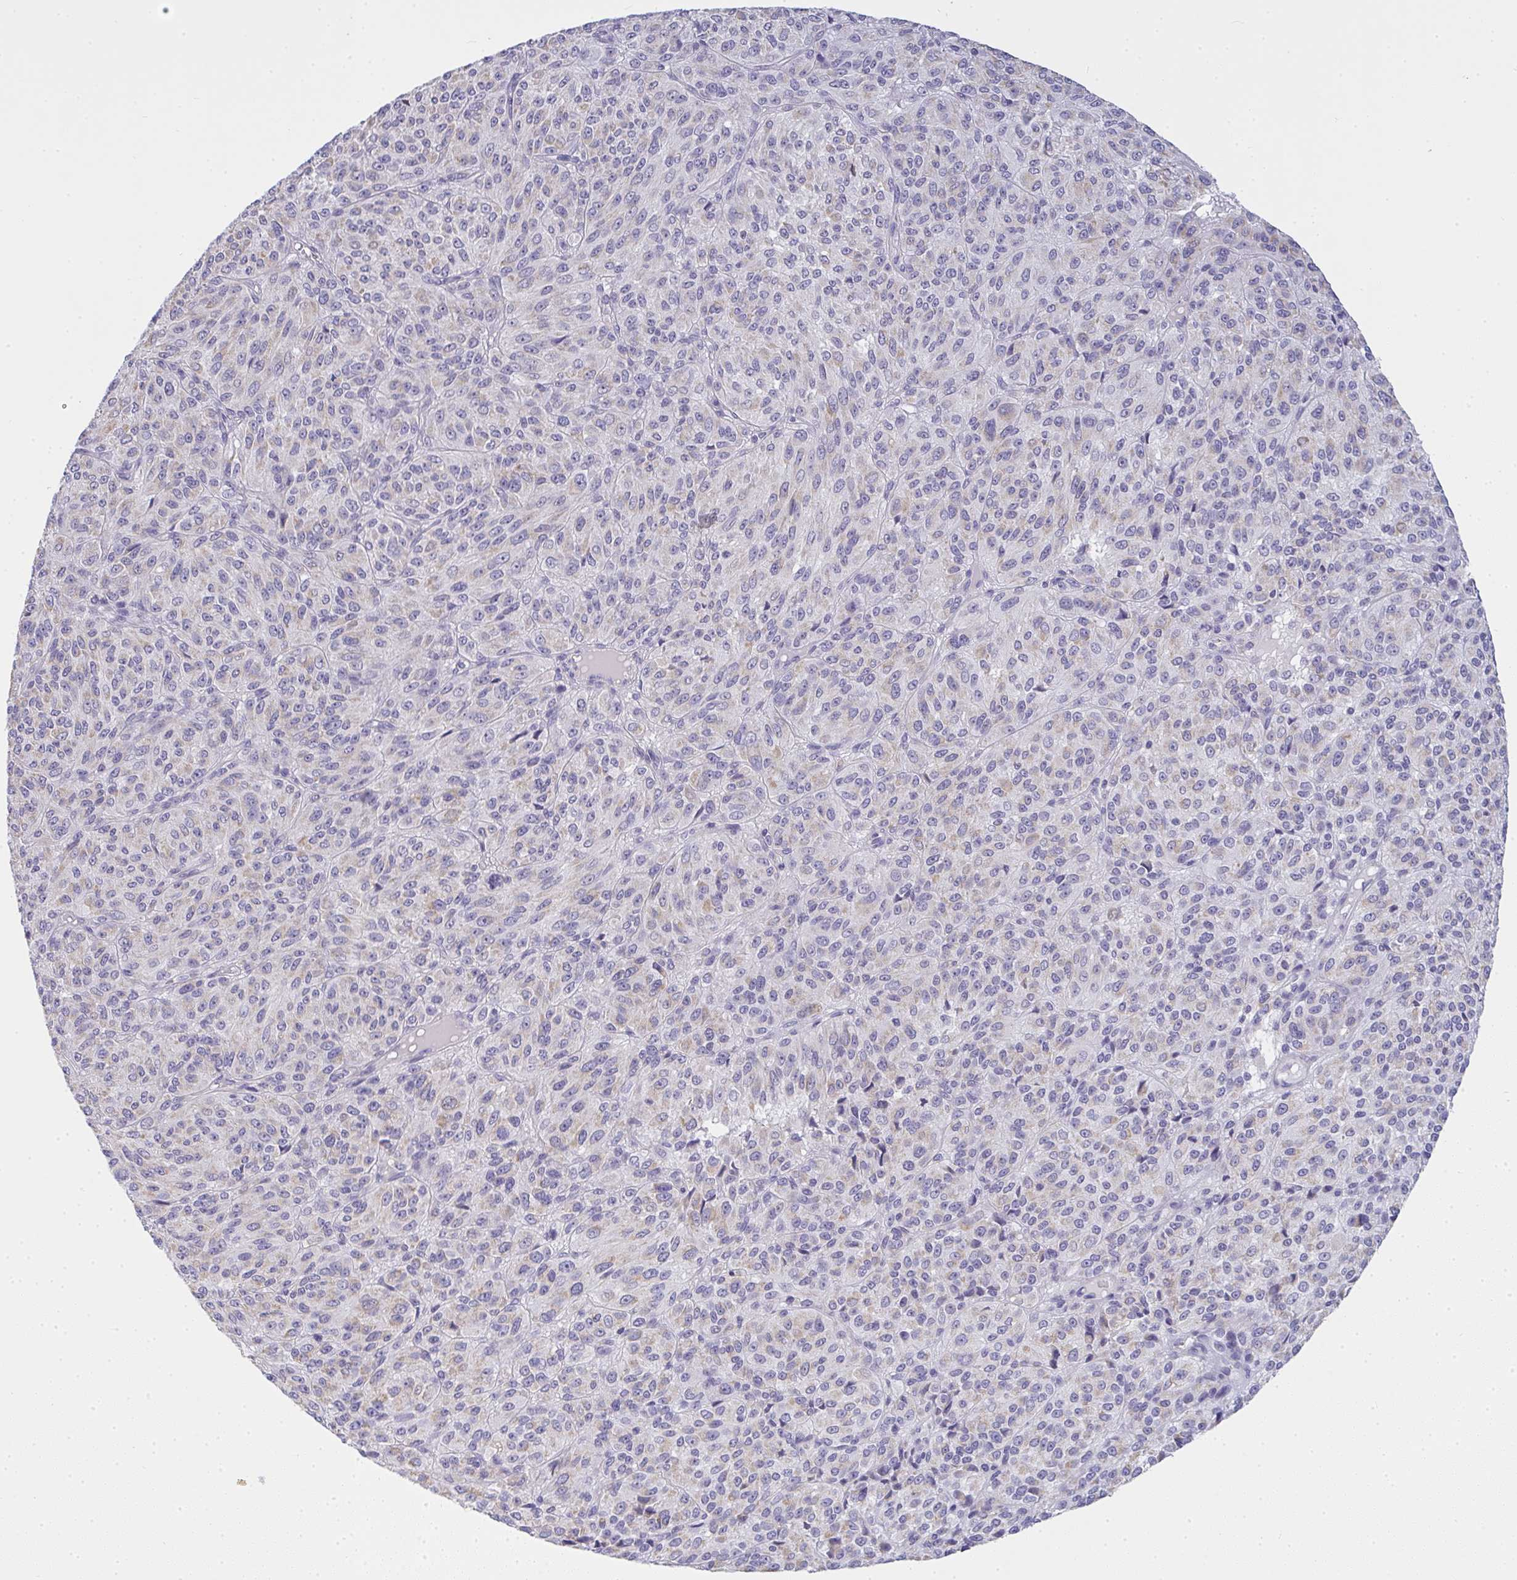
{"staining": {"intensity": "negative", "quantity": "none", "location": "none"}, "tissue": "melanoma", "cell_type": "Tumor cells", "image_type": "cancer", "snomed": [{"axis": "morphology", "description": "Malignant melanoma, Metastatic site"}, {"axis": "topography", "description": "Brain"}], "caption": "There is no significant expression in tumor cells of melanoma.", "gene": "GSDMB", "patient": {"sex": "female", "age": 56}}